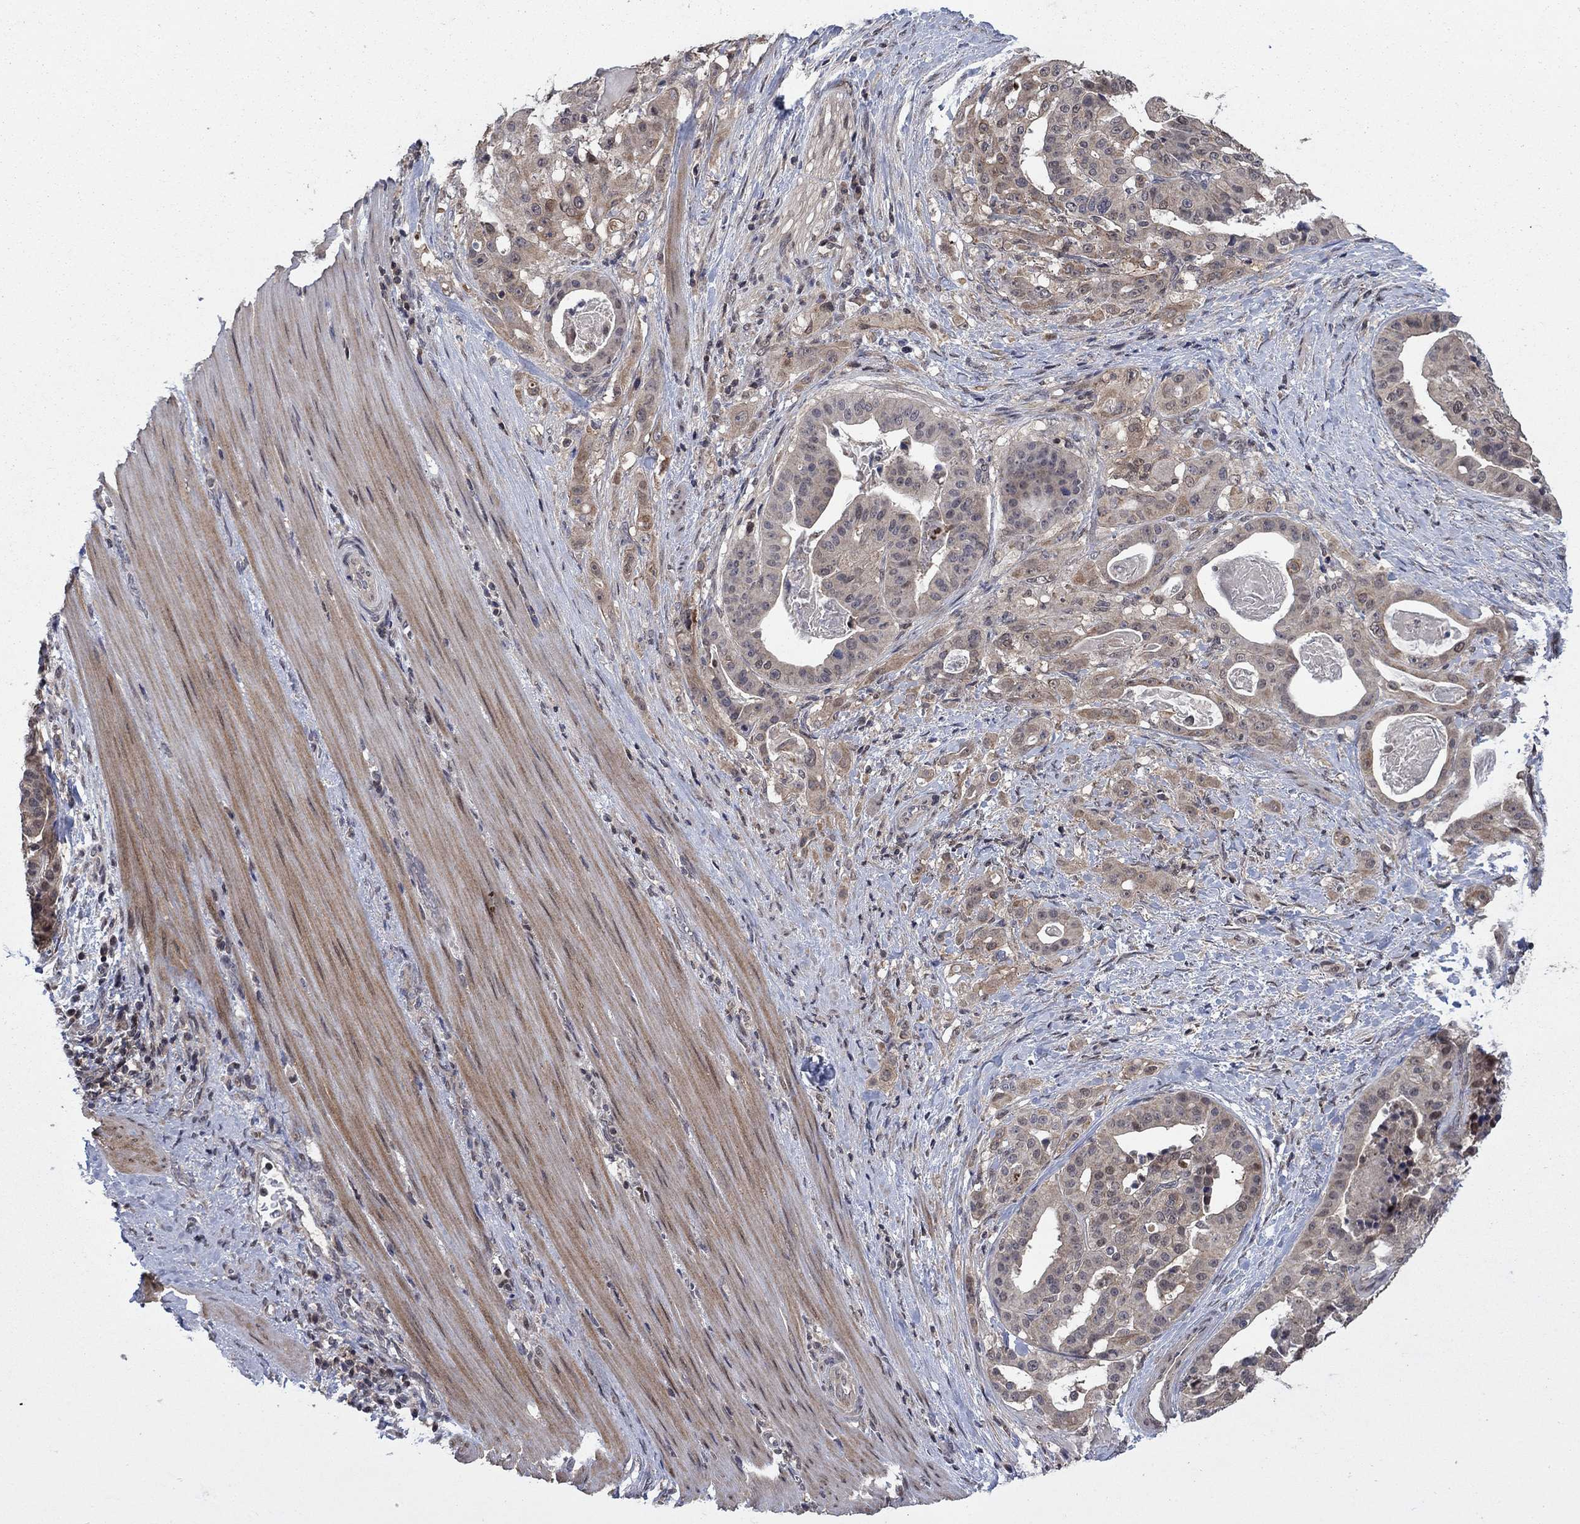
{"staining": {"intensity": "weak", "quantity": "25%-75%", "location": "cytoplasmic/membranous"}, "tissue": "stomach cancer", "cell_type": "Tumor cells", "image_type": "cancer", "snomed": [{"axis": "morphology", "description": "Adenocarcinoma, NOS"}, {"axis": "topography", "description": "Stomach"}], "caption": "Protein staining reveals weak cytoplasmic/membranous staining in about 25%-75% of tumor cells in adenocarcinoma (stomach). Ihc stains the protein in brown and the nuclei are stained blue.", "gene": "IAH1", "patient": {"sex": "male", "age": 48}}